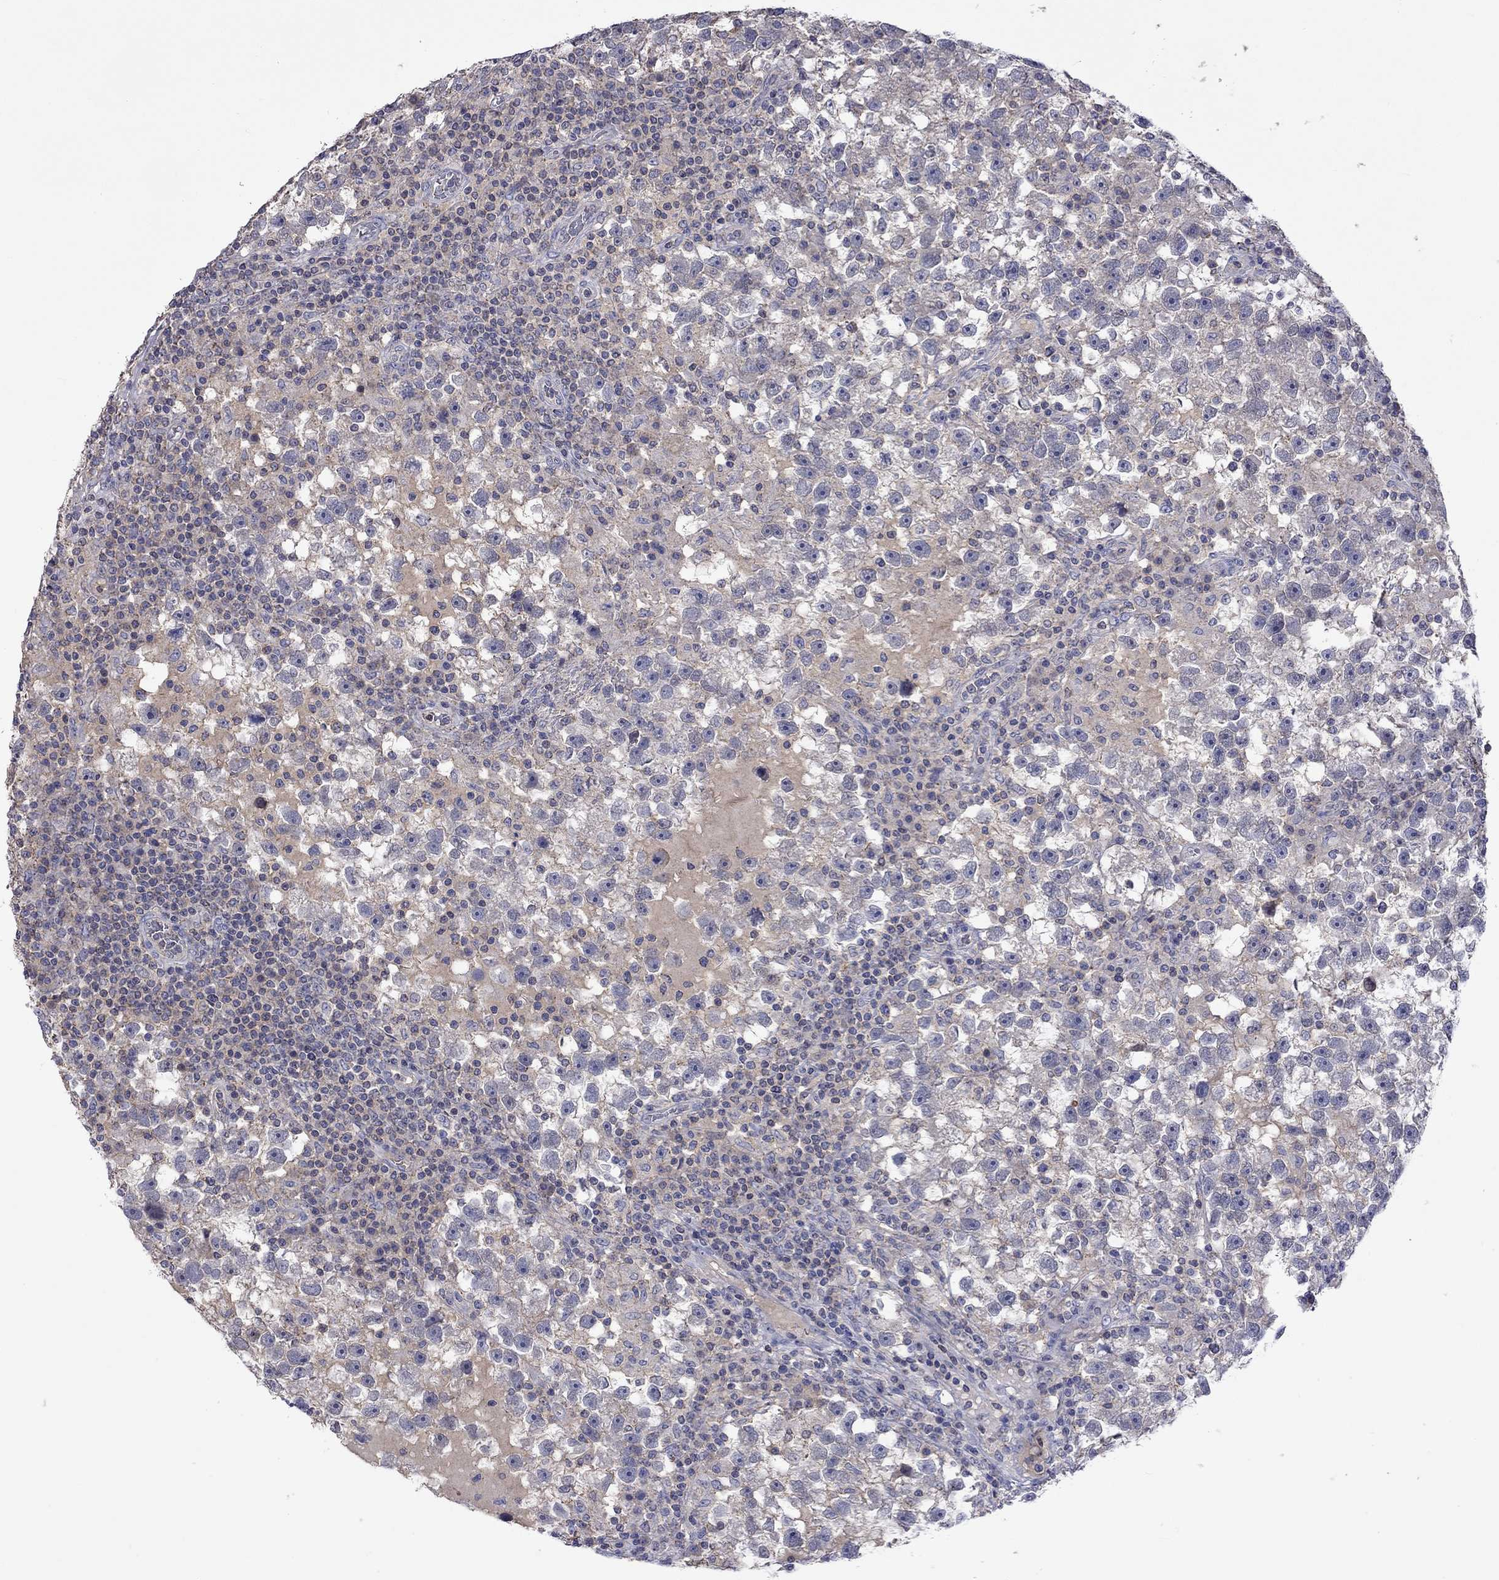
{"staining": {"intensity": "weak", "quantity": "25%-75%", "location": "cytoplasmic/membranous"}, "tissue": "testis cancer", "cell_type": "Tumor cells", "image_type": "cancer", "snomed": [{"axis": "morphology", "description": "Seminoma, NOS"}, {"axis": "topography", "description": "Testis"}], "caption": "The immunohistochemical stain highlights weak cytoplasmic/membranous staining in tumor cells of testis cancer (seminoma) tissue.", "gene": "LRFN4", "patient": {"sex": "male", "age": 47}}